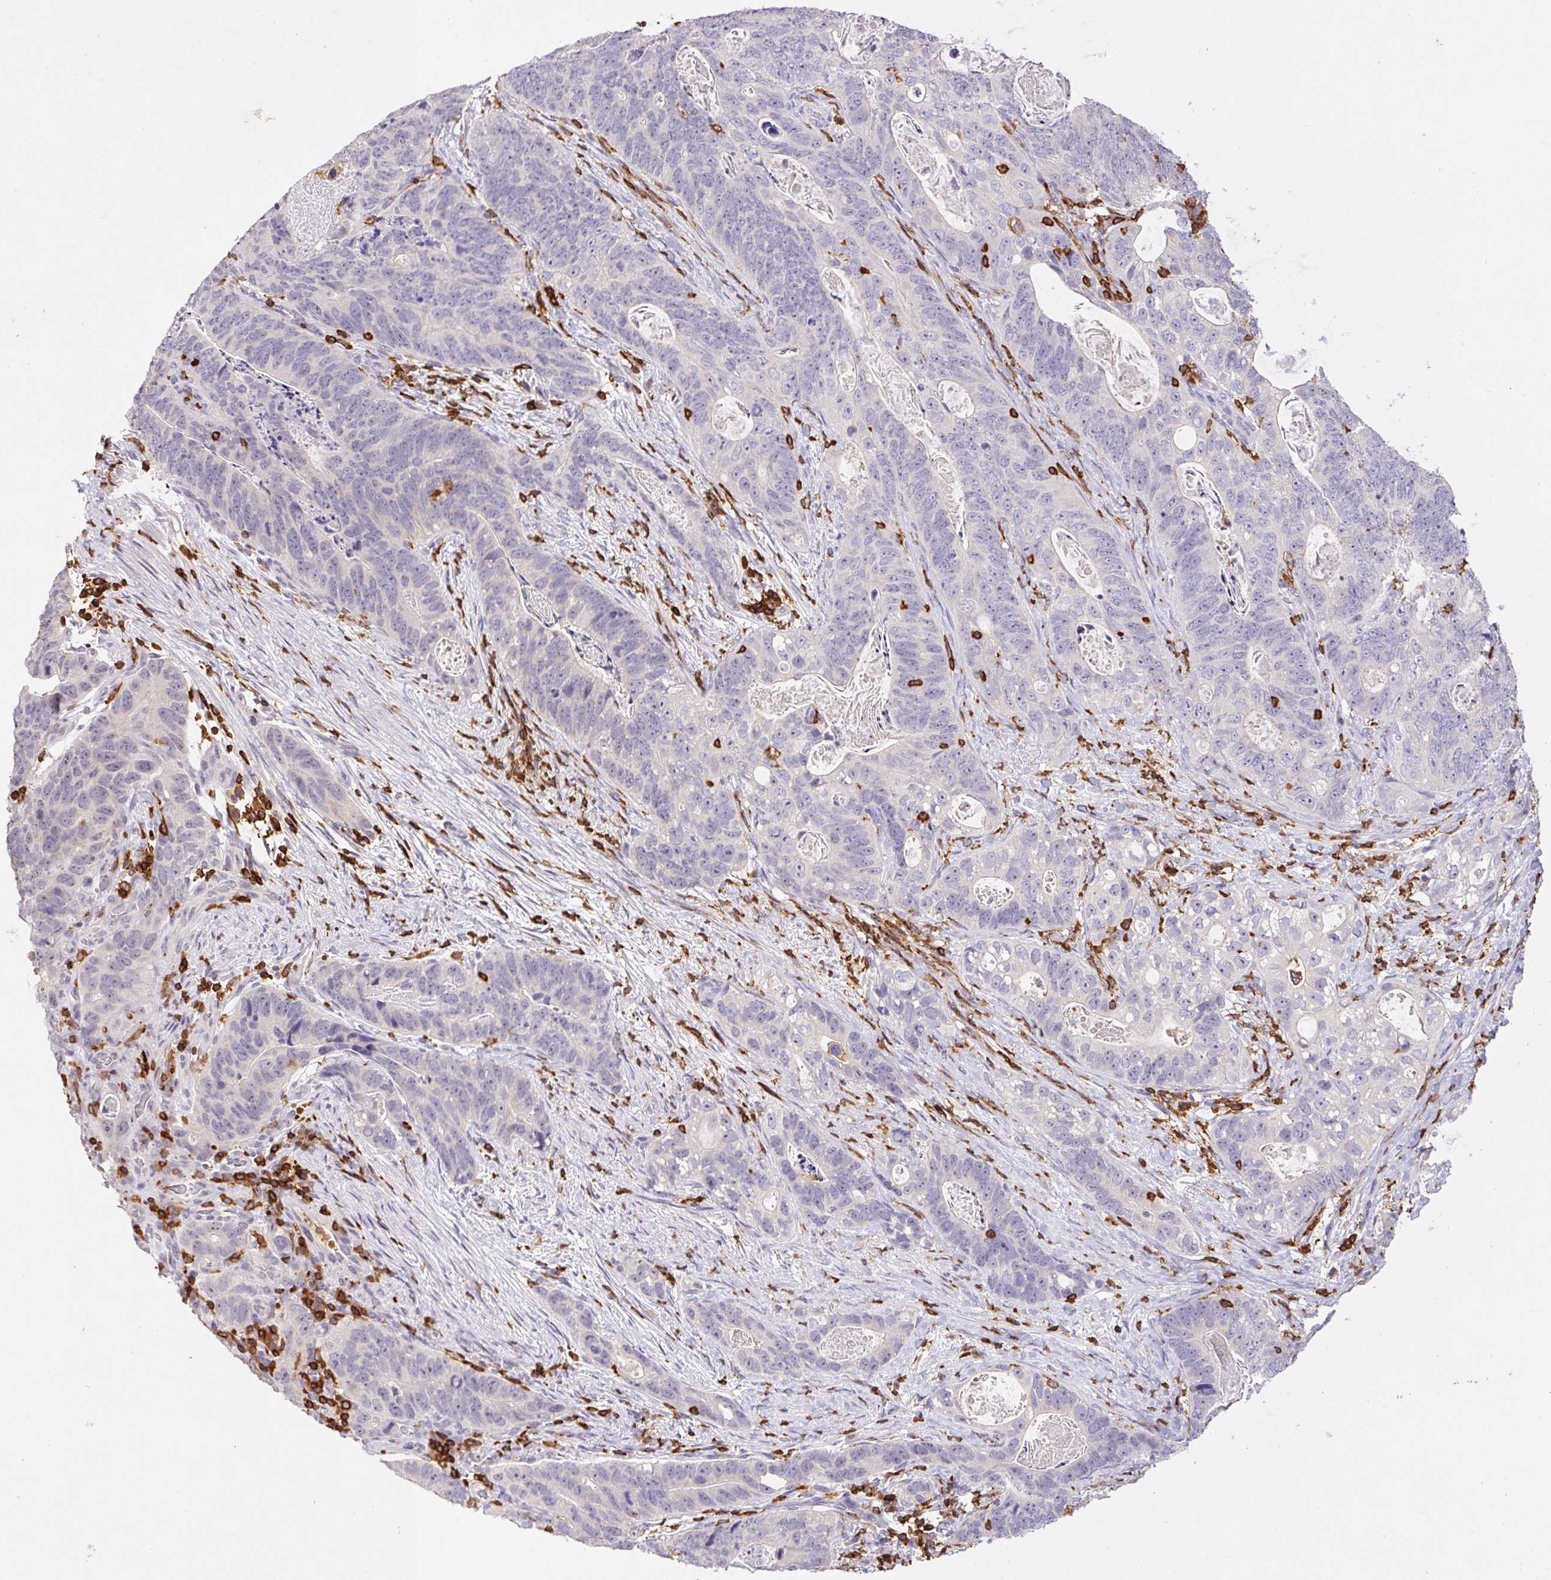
{"staining": {"intensity": "negative", "quantity": "none", "location": "none"}, "tissue": "stomach cancer", "cell_type": "Tumor cells", "image_type": "cancer", "snomed": [{"axis": "morphology", "description": "Normal tissue, NOS"}, {"axis": "morphology", "description": "Adenocarcinoma, NOS"}, {"axis": "topography", "description": "Stomach"}], "caption": "Immunohistochemistry of stomach cancer exhibits no expression in tumor cells. (DAB IHC visualized using brightfield microscopy, high magnification).", "gene": "APBB1IP", "patient": {"sex": "female", "age": 89}}